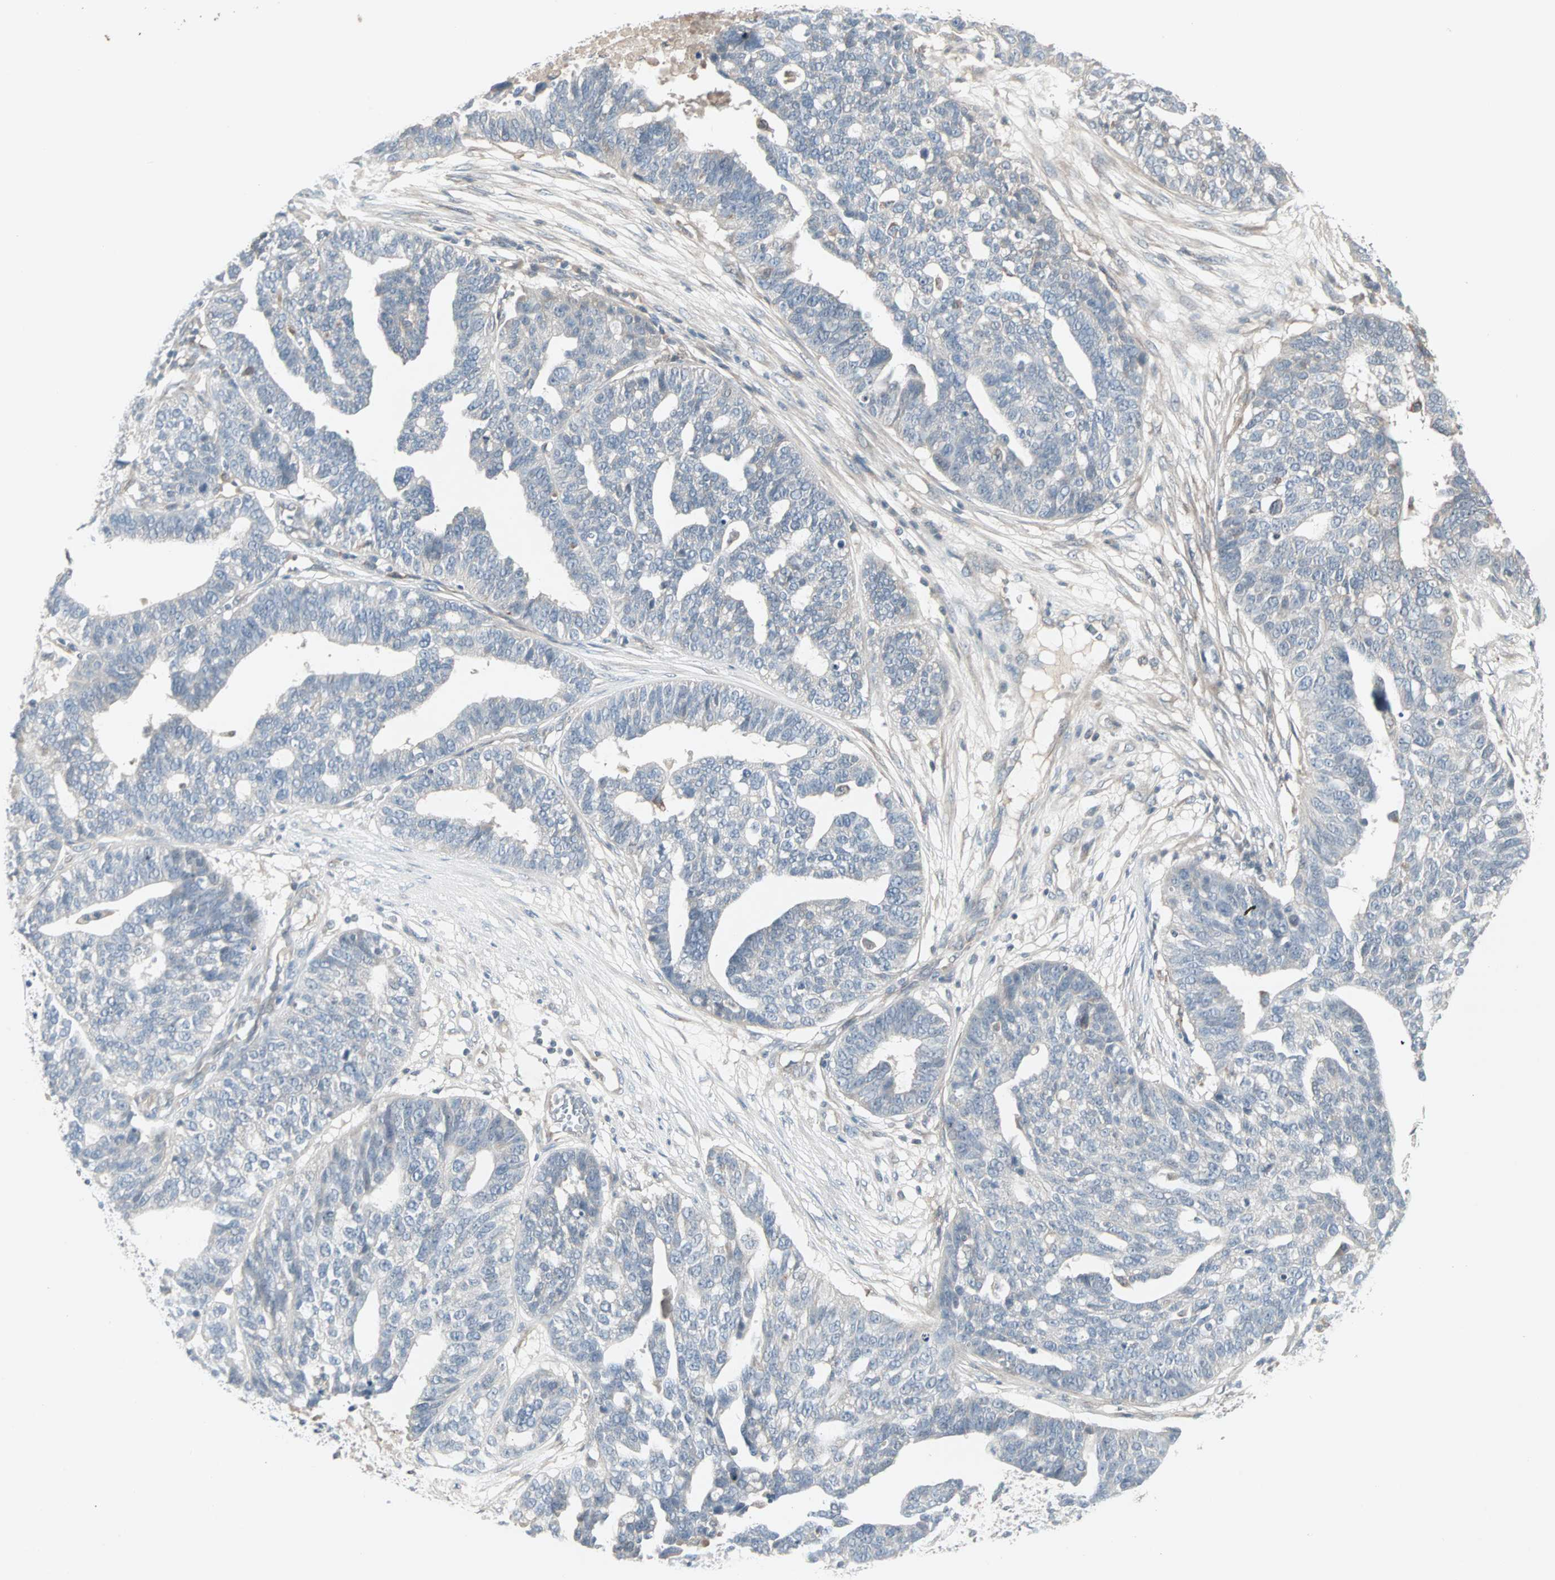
{"staining": {"intensity": "negative", "quantity": "none", "location": "none"}, "tissue": "ovarian cancer", "cell_type": "Tumor cells", "image_type": "cancer", "snomed": [{"axis": "morphology", "description": "Cystadenocarcinoma, serous, NOS"}, {"axis": "topography", "description": "Ovary"}], "caption": "Immunohistochemistry micrograph of neoplastic tissue: human ovarian serous cystadenocarcinoma stained with DAB displays no significant protein expression in tumor cells. The staining was performed using DAB (3,3'-diaminobenzidine) to visualize the protein expression in brown, while the nuclei were stained in blue with hematoxylin (Magnification: 20x).", "gene": "JMJD7-PLA2G4B", "patient": {"sex": "female", "age": 59}}